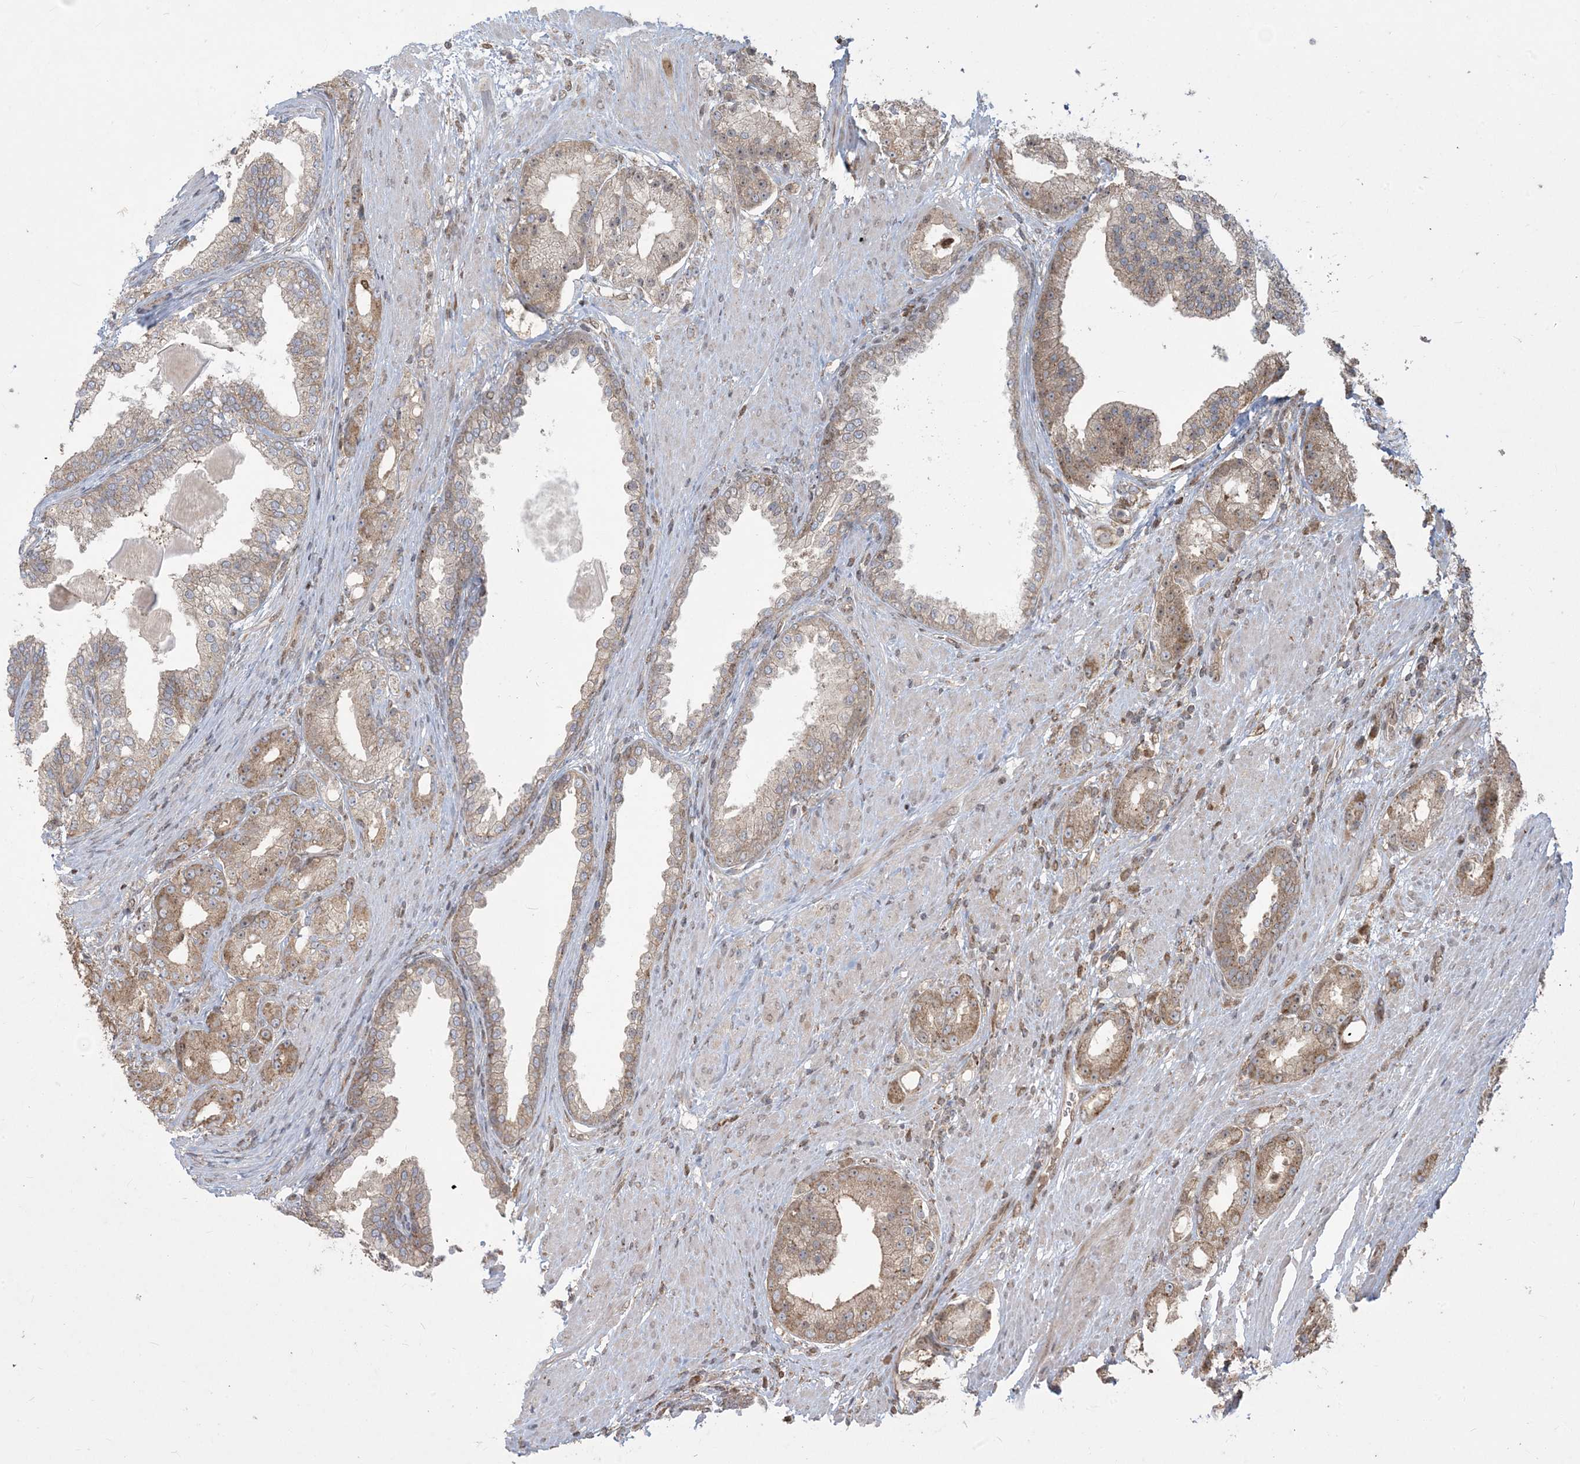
{"staining": {"intensity": "weak", "quantity": "25%-75%", "location": "cytoplasmic/membranous"}, "tissue": "prostate cancer", "cell_type": "Tumor cells", "image_type": "cancer", "snomed": [{"axis": "morphology", "description": "Adenocarcinoma, Low grade"}, {"axis": "topography", "description": "Prostate"}], "caption": "Weak cytoplasmic/membranous staining is present in about 25%-75% of tumor cells in low-grade adenocarcinoma (prostate).", "gene": "ABCF3", "patient": {"sex": "male", "age": 67}}